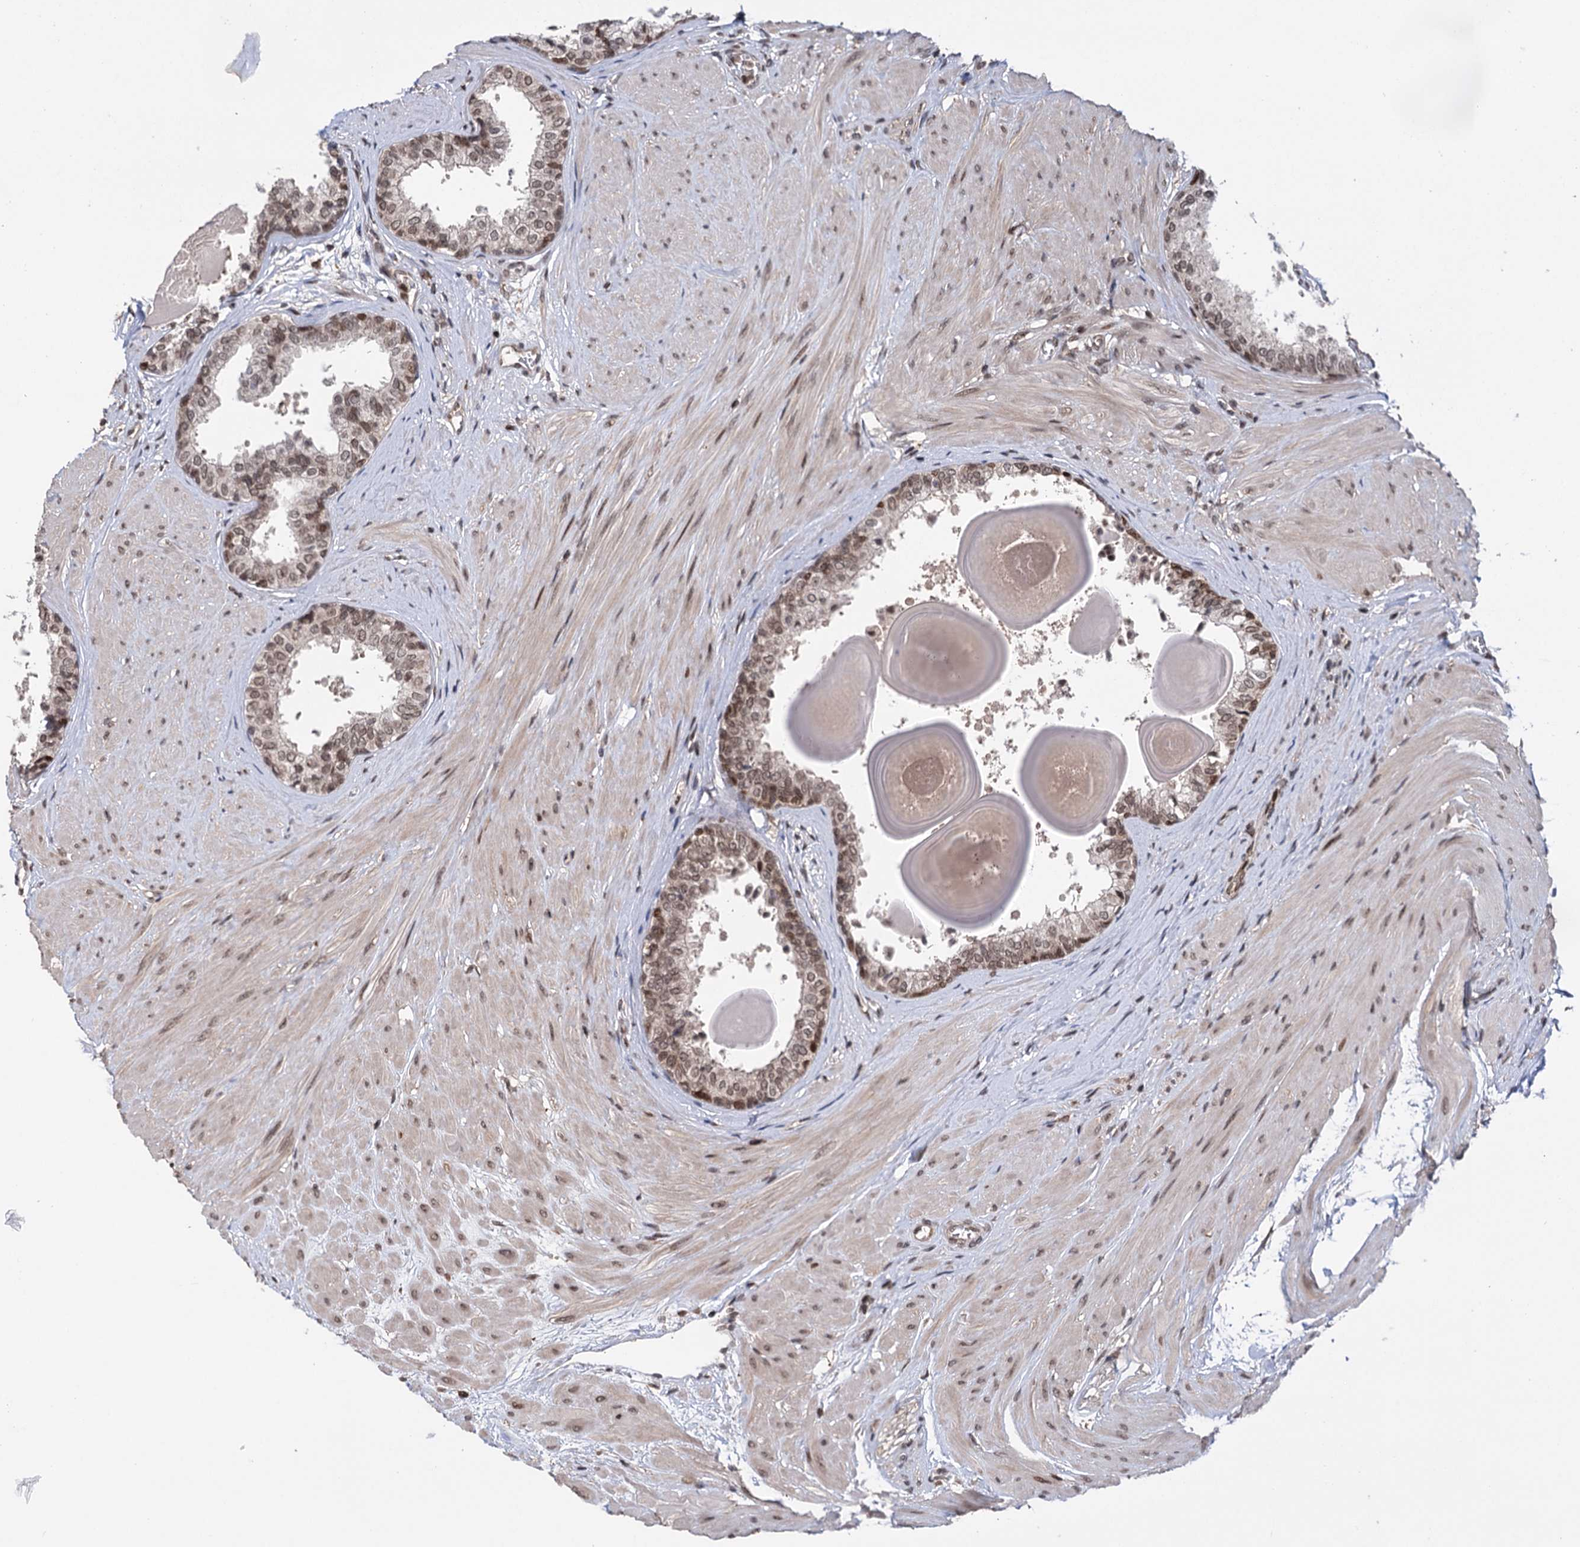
{"staining": {"intensity": "moderate", "quantity": ">75%", "location": "nuclear"}, "tissue": "prostate", "cell_type": "Glandular cells", "image_type": "normal", "snomed": [{"axis": "morphology", "description": "Normal tissue, NOS"}, {"axis": "topography", "description": "Prostate"}], "caption": "Prostate stained for a protein (brown) reveals moderate nuclear positive expression in approximately >75% of glandular cells.", "gene": "CCDC77", "patient": {"sex": "male", "age": 48}}